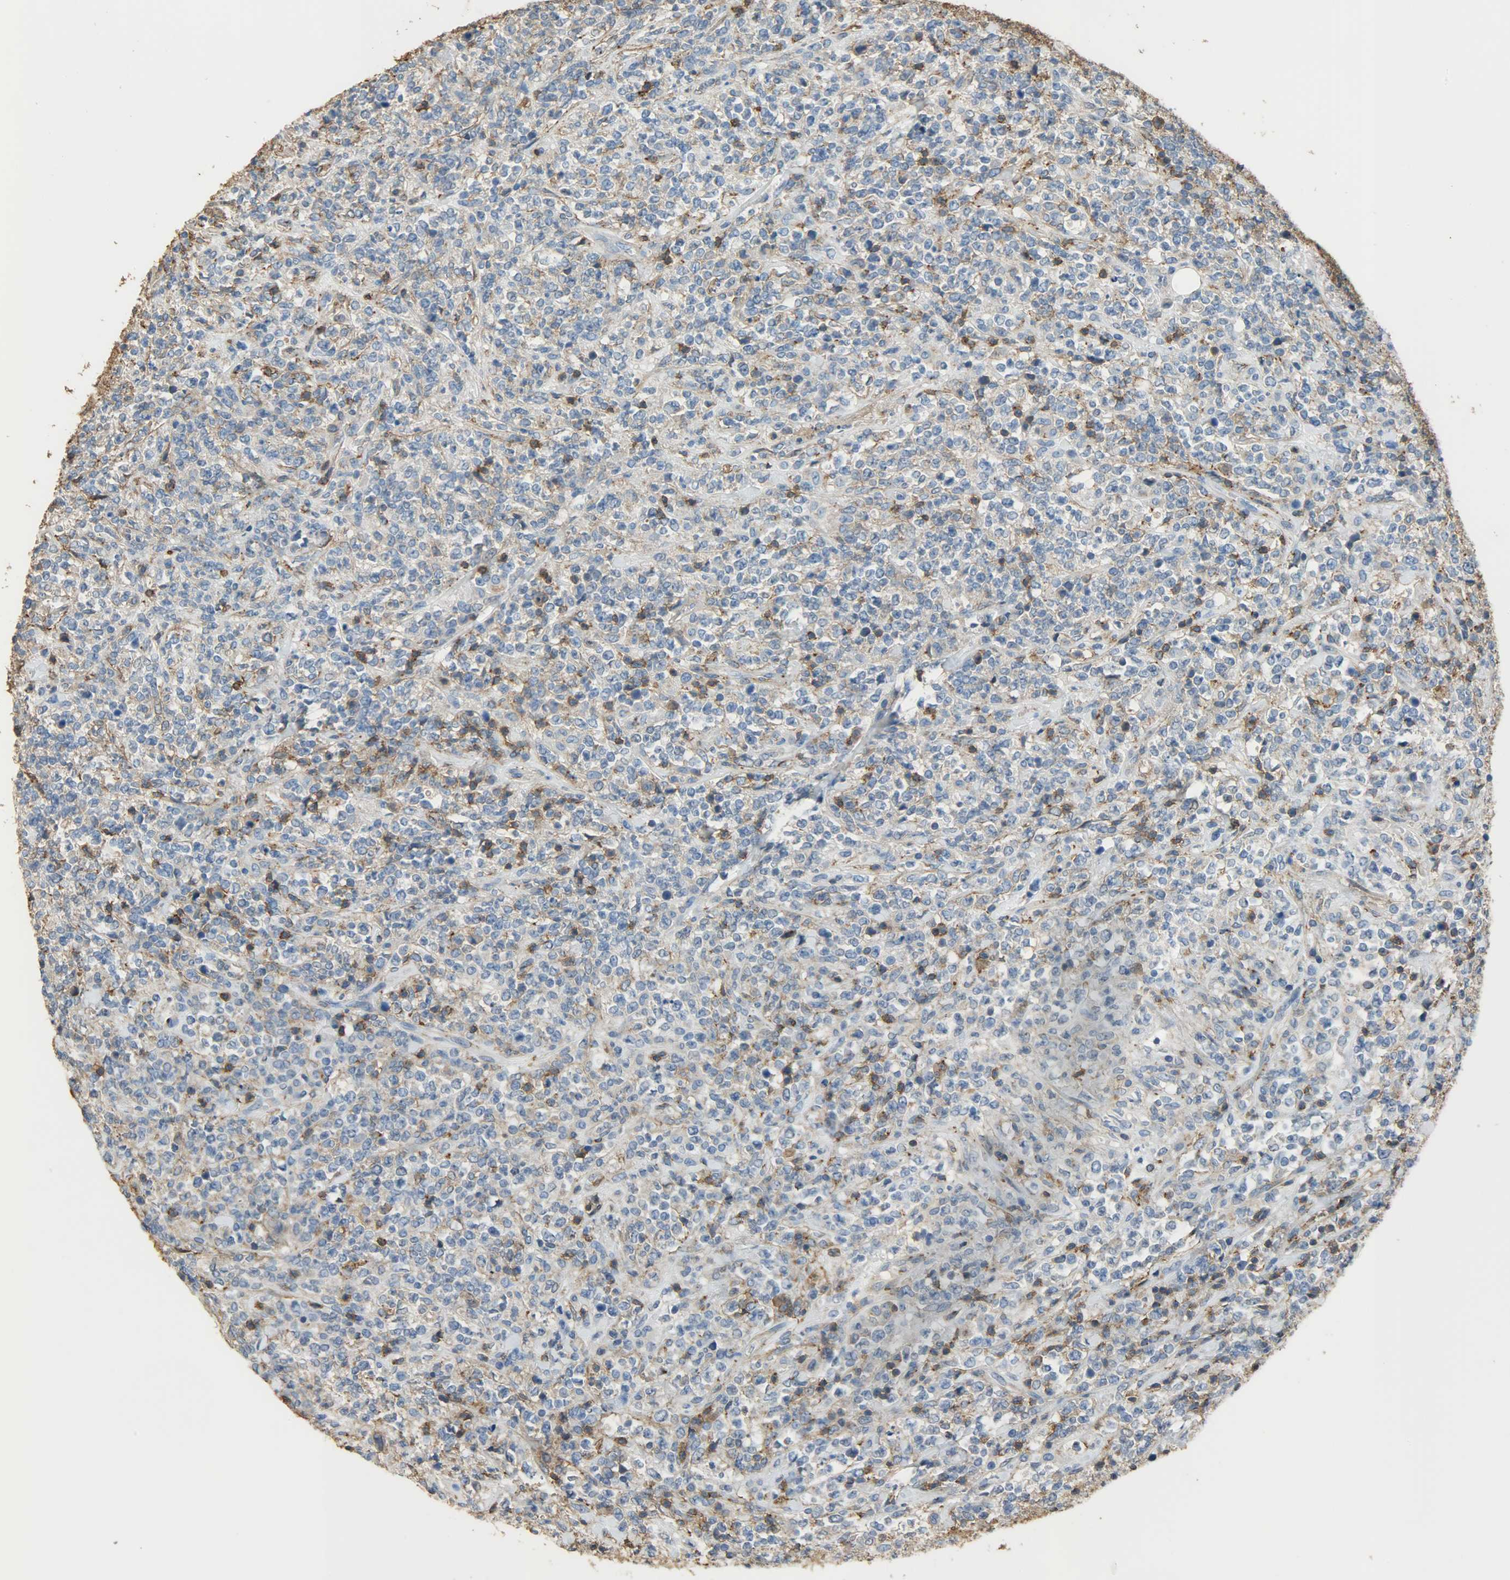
{"staining": {"intensity": "moderate", "quantity": "25%-75%", "location": "cytoplasmic/membranous"}, "tissue": "lymphoma", "cell_type": "Tumor cells", "image_type": "cancer", "snomed": [{"axis": "morphology", "description": "Malignant lymphoma, non-Hodgkin's type, High grade"}, {"axis": "topography", "description": "Soft tissue"}], "caption": "High-power microscopy captured an IHC image of high-grade malignant lymphoma, non-Hodgkin's type, revealing moderate cytoplasmic/membranous expression in about 25%-75% of tumor cells.", "gene": "ANXA6", "patient": {"sex": "male", "age": 18}}